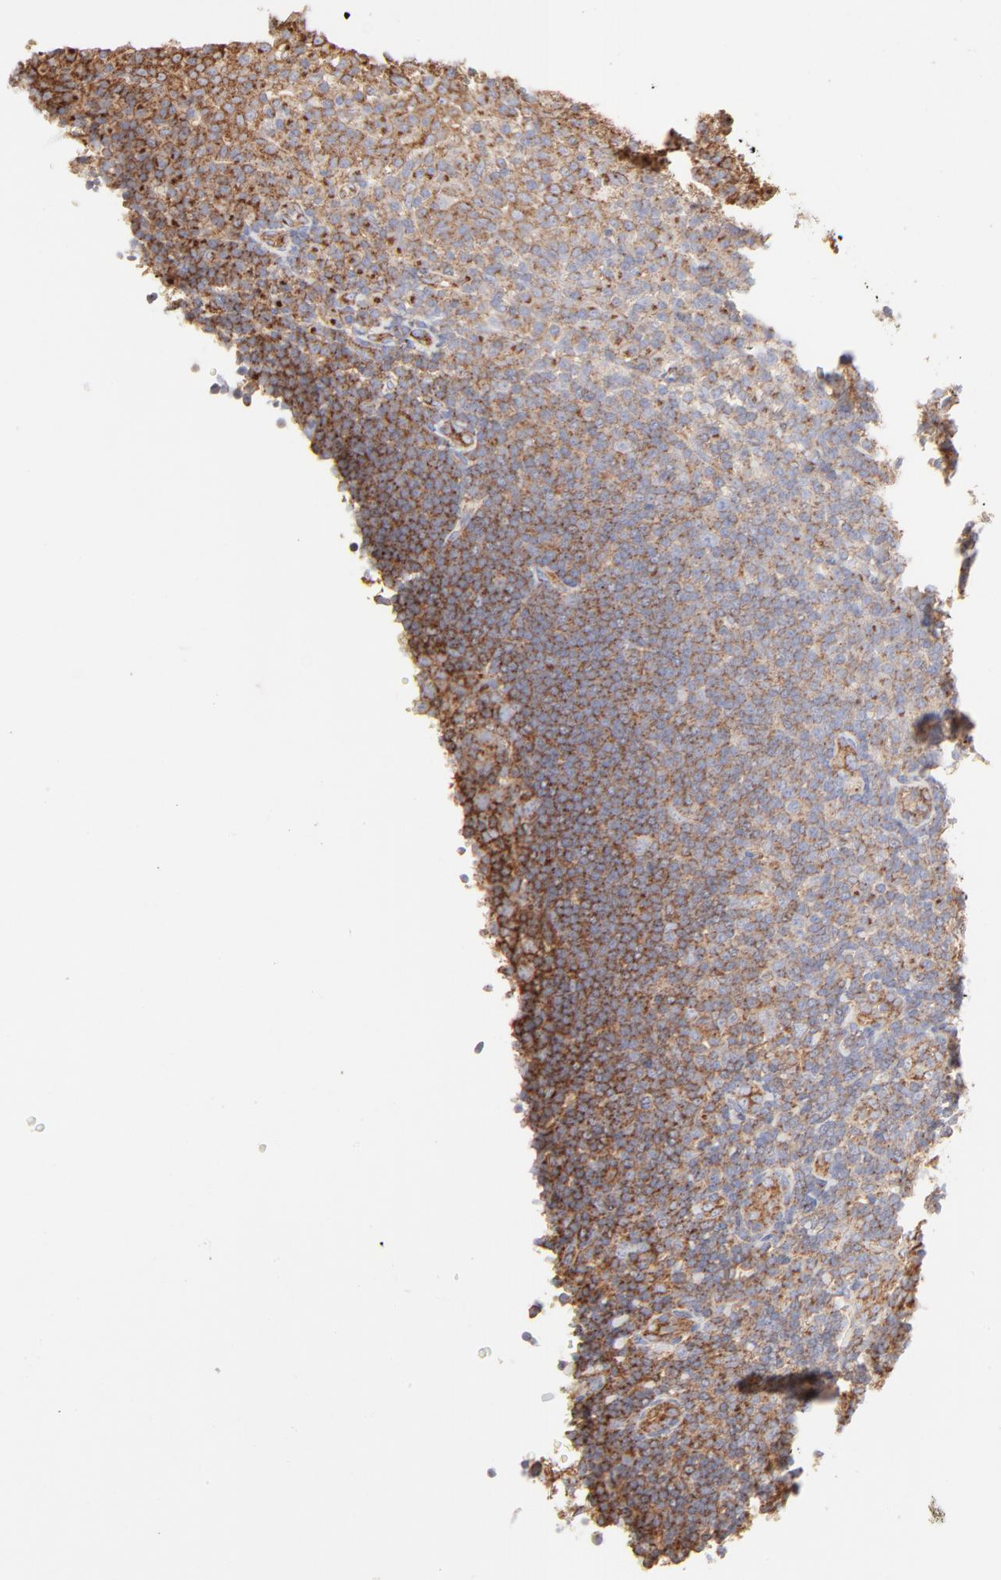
{"staining": {"intensity": "moderate", "quantity": ">75%", "location": "cytoplasmic/membranous"}, "tissue": "tonsil", "cell_type": "Germinal center cells", "image_type": "normal", "snomed": [{"axis": "morphology", "description": "Normal tissue, NOS"}, {"axis": "topography", "description": "Tonsil"}], "caption": "Protein staining by IHC displays moderate cytoplasmic/membranous expression in approximately >75% of germinal center cells in benign tonsil.", "gene": "CLTB", "patient": {"sex": "female", "age": 40}}